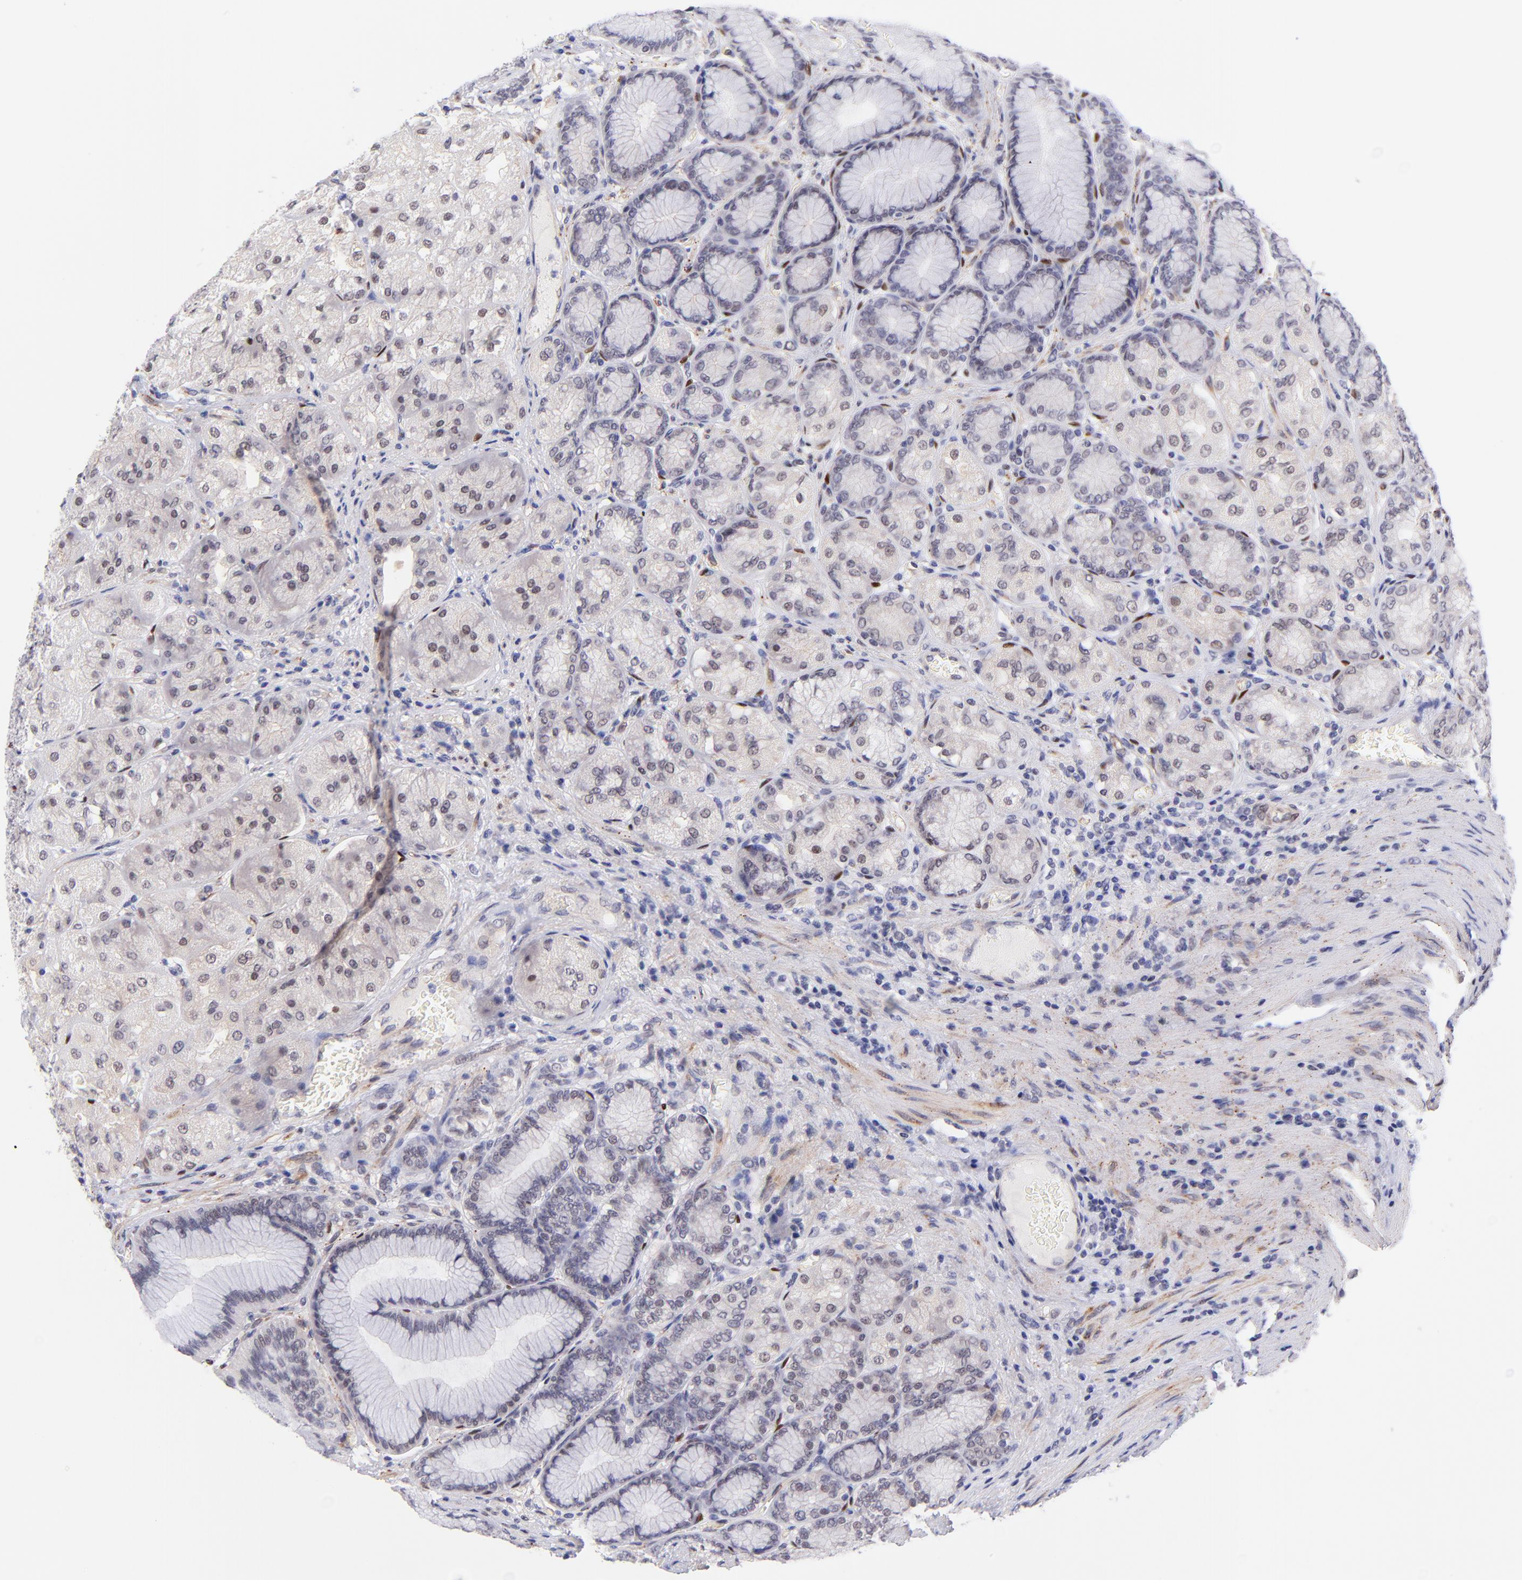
{"staining": {"intensity": "weak", "quantity": "25%-75%", "location": "nuclear"}, "tissue": "stomach", "cell_type": "Glandular cells", "image_type": "normal", "snomed": [{"axis": "morphology", "description": "Normal tissue, NOS"}, {"axis": "morphology", "description": "Adenocarcinoma, NOS"}, {"axis": "topography", "description": "Stomach"}, {"axis": "topography", "description": "Stomach, lower"}], "caption": "A low amount of weak nuclear staining is appreciated in about 25%-75% of glandular cells in unremarkable stomach.", "gene": "SOX6", "patient": {"sex": "female", "age": 65}}